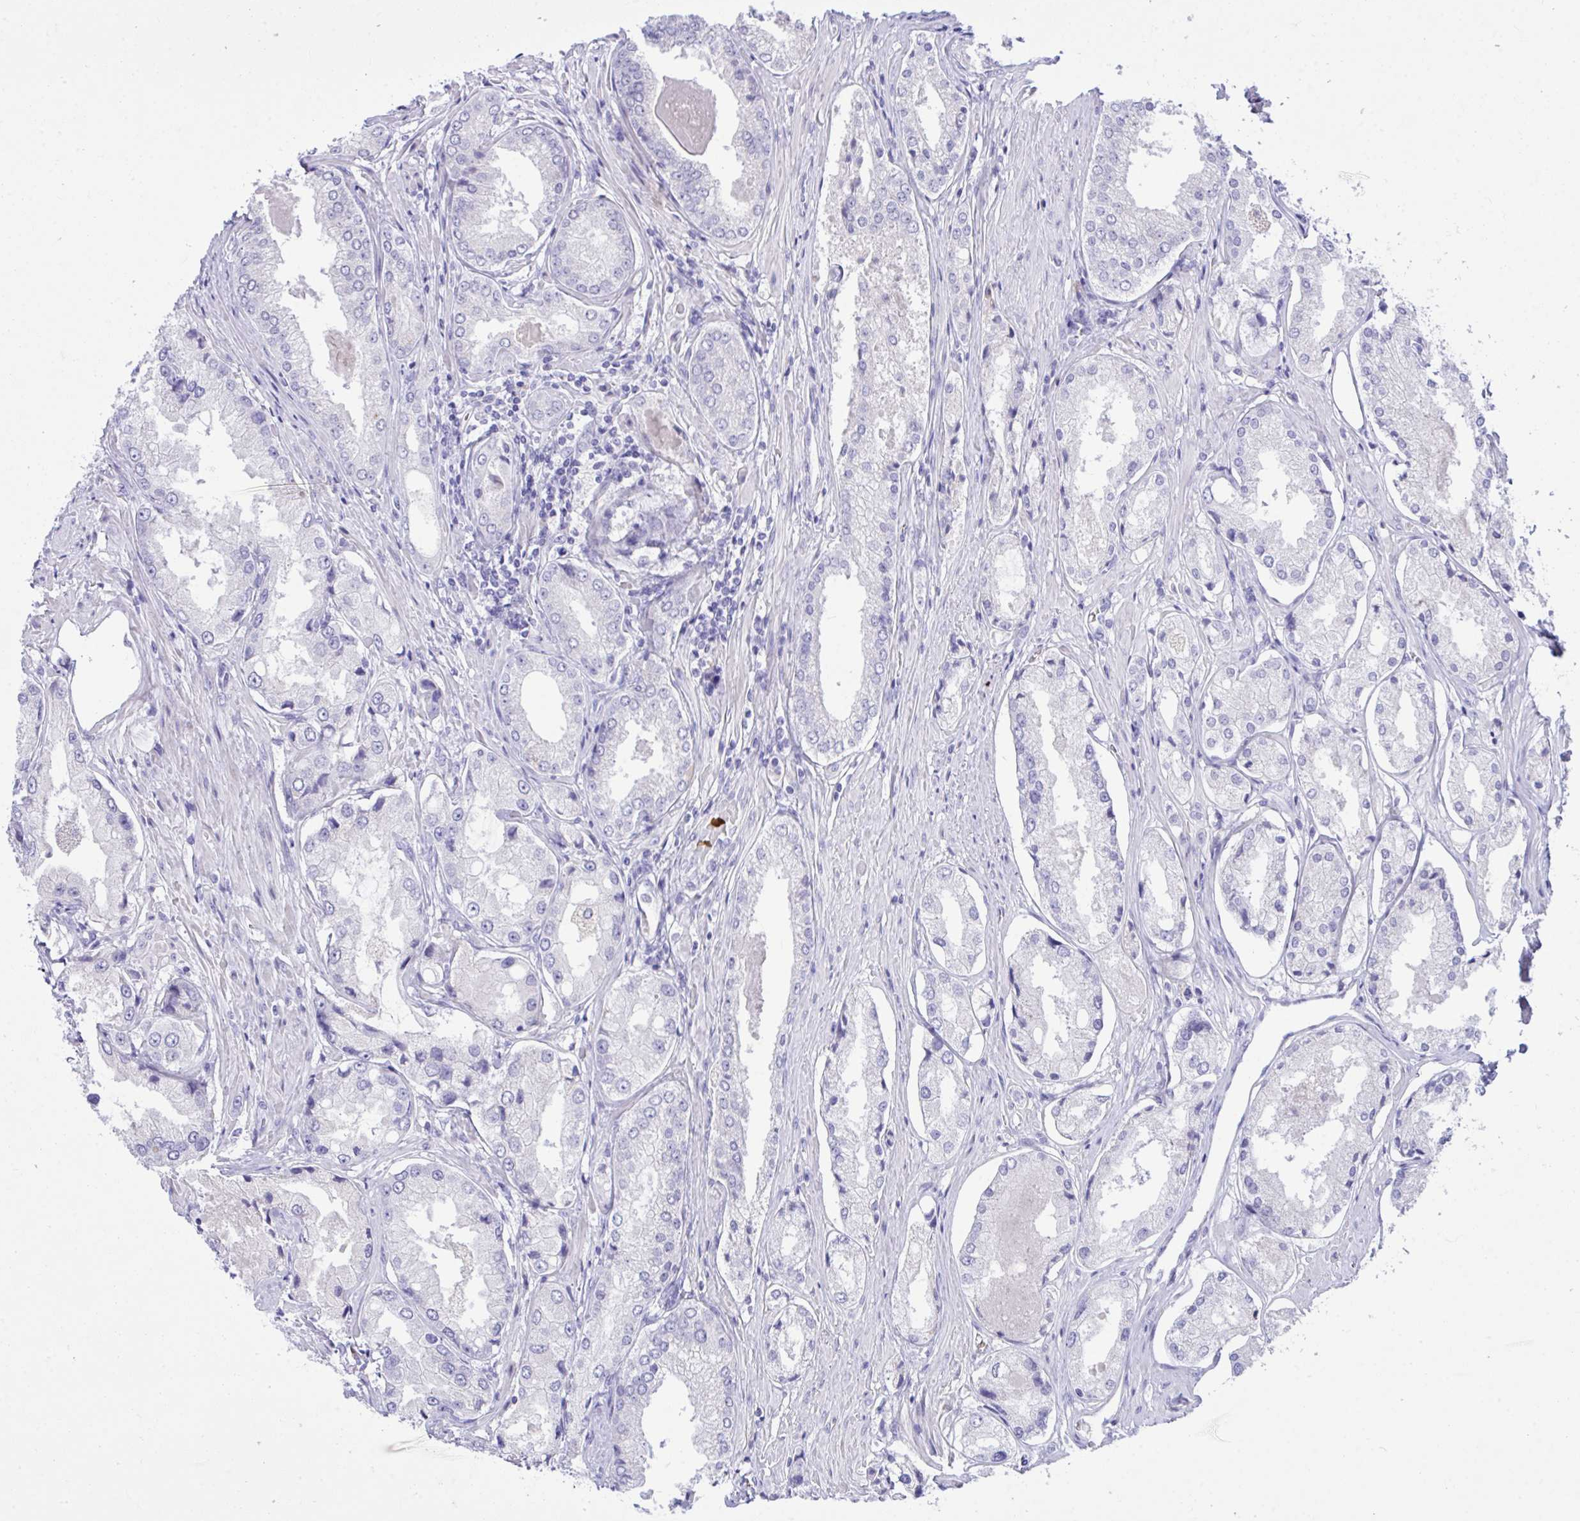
{"staining": {"intensity": "negative", "quantity": "none", "location": "none"}, "tissue": "prostate cancer", "cell_type": "Tumor cells", "image_type": "cancer", "snomed": [{"axis": "morphology", "description": "Adenocarcinoma, Low grade"}, {"axis": "topography", "description": "Prostate"}], "caption": "The image exhibits no staining of tumor cells in prostate cancer (adenocarcinoma (low-grade)).", "gene": "PLEKHH1", "patient": {"sex": "male", "age": 68}}